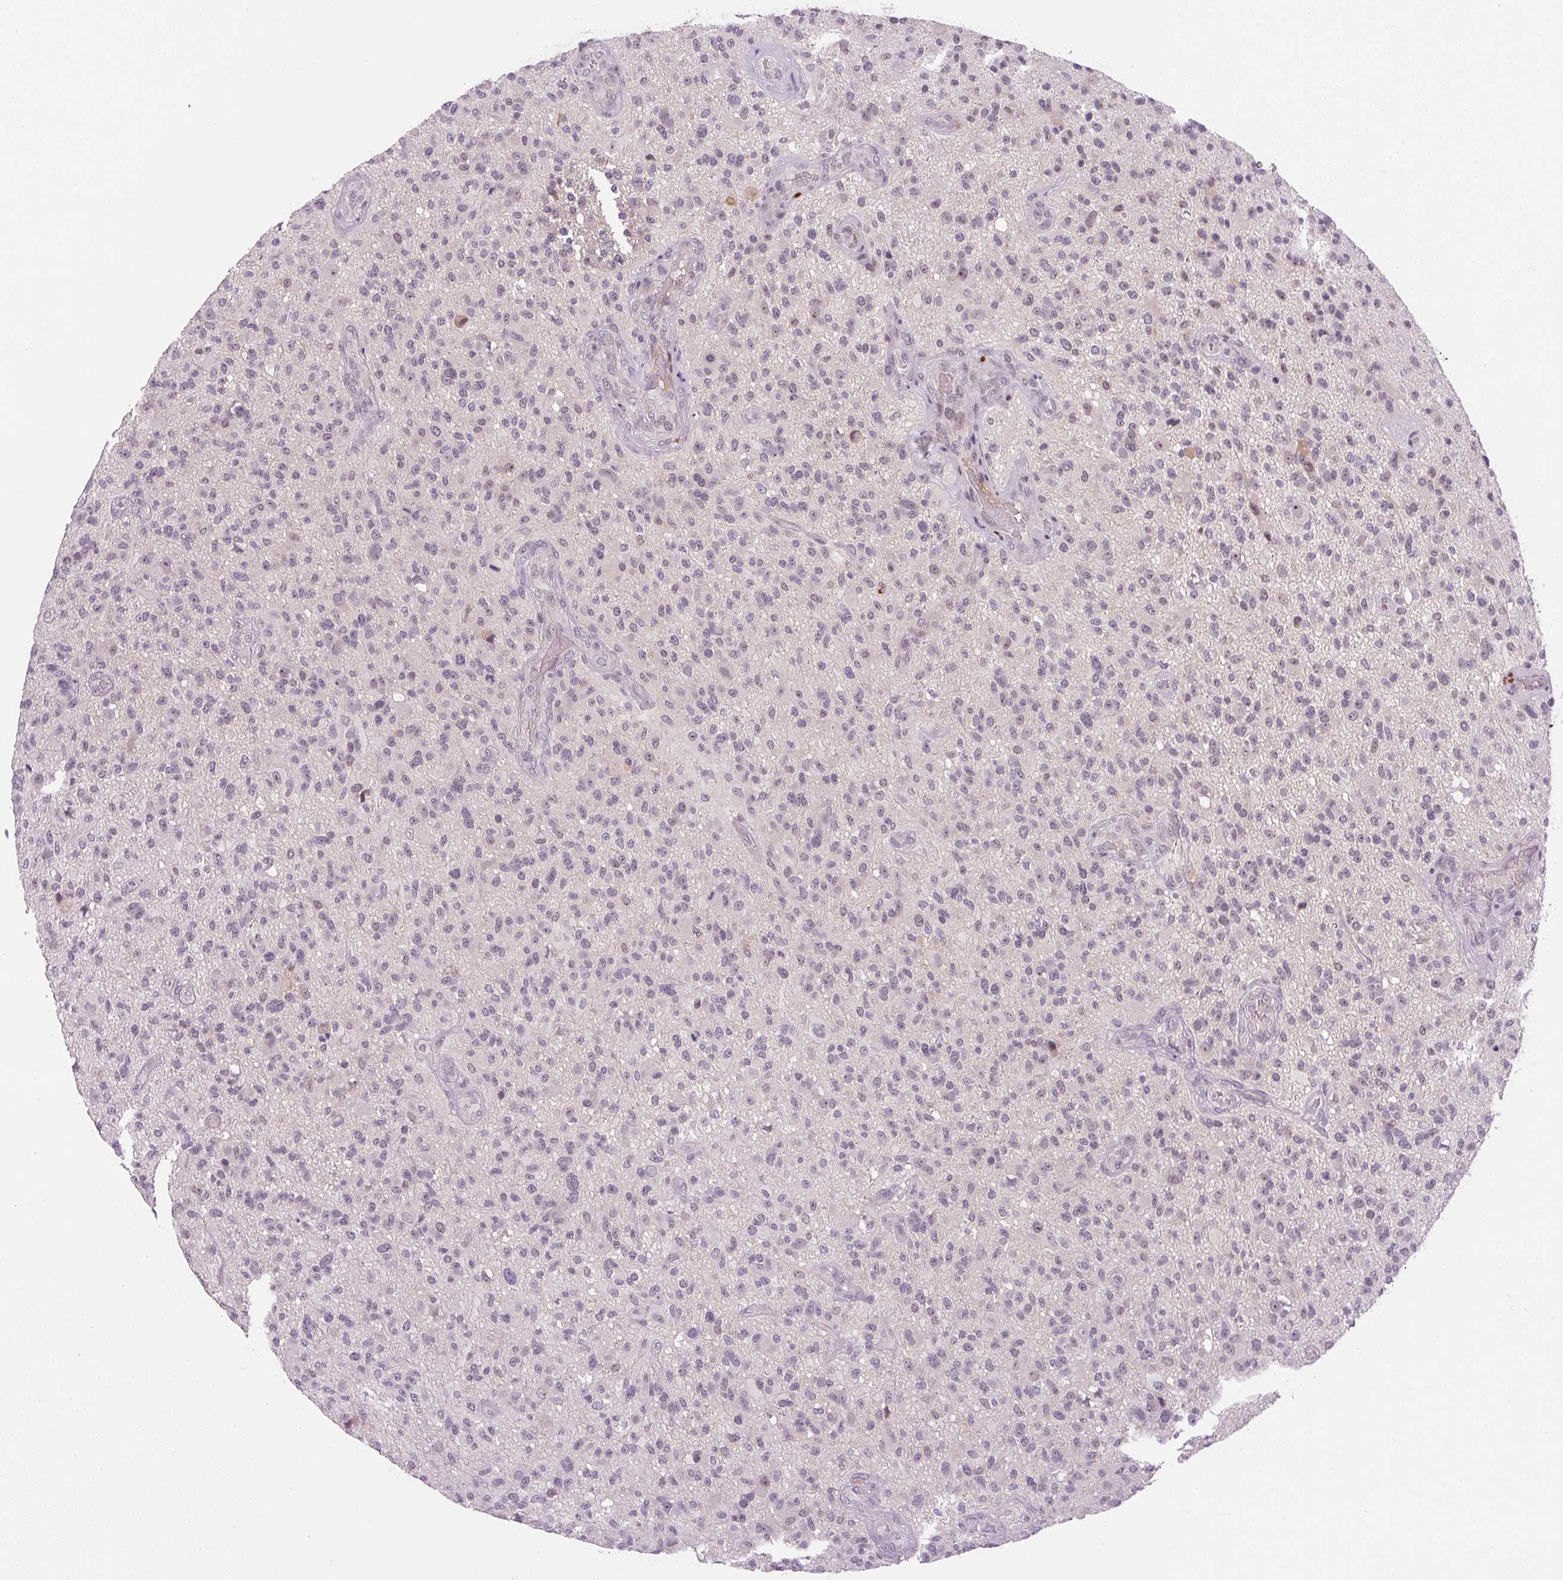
{"staining": {"intensity": "negative", "quantity": "none", "location": "none"}, "tissue": "glioma", "cell_type": "Tumor cells", "image_type": "cancer", "snomed": [{"axis": "morphology", "description": "Glioma, malignant, High grade"}, {"axis": "topography", "description": "Brain"}], "caption": "Histopathology image shows no protein positivity in tumor cells of glioma tissue. (DAB immunohistochemistry (IHC) visualized using brightfield microscopy, high magnification).", "gene": "SGF29", "patient": {"sex": "male", "age": 47}}